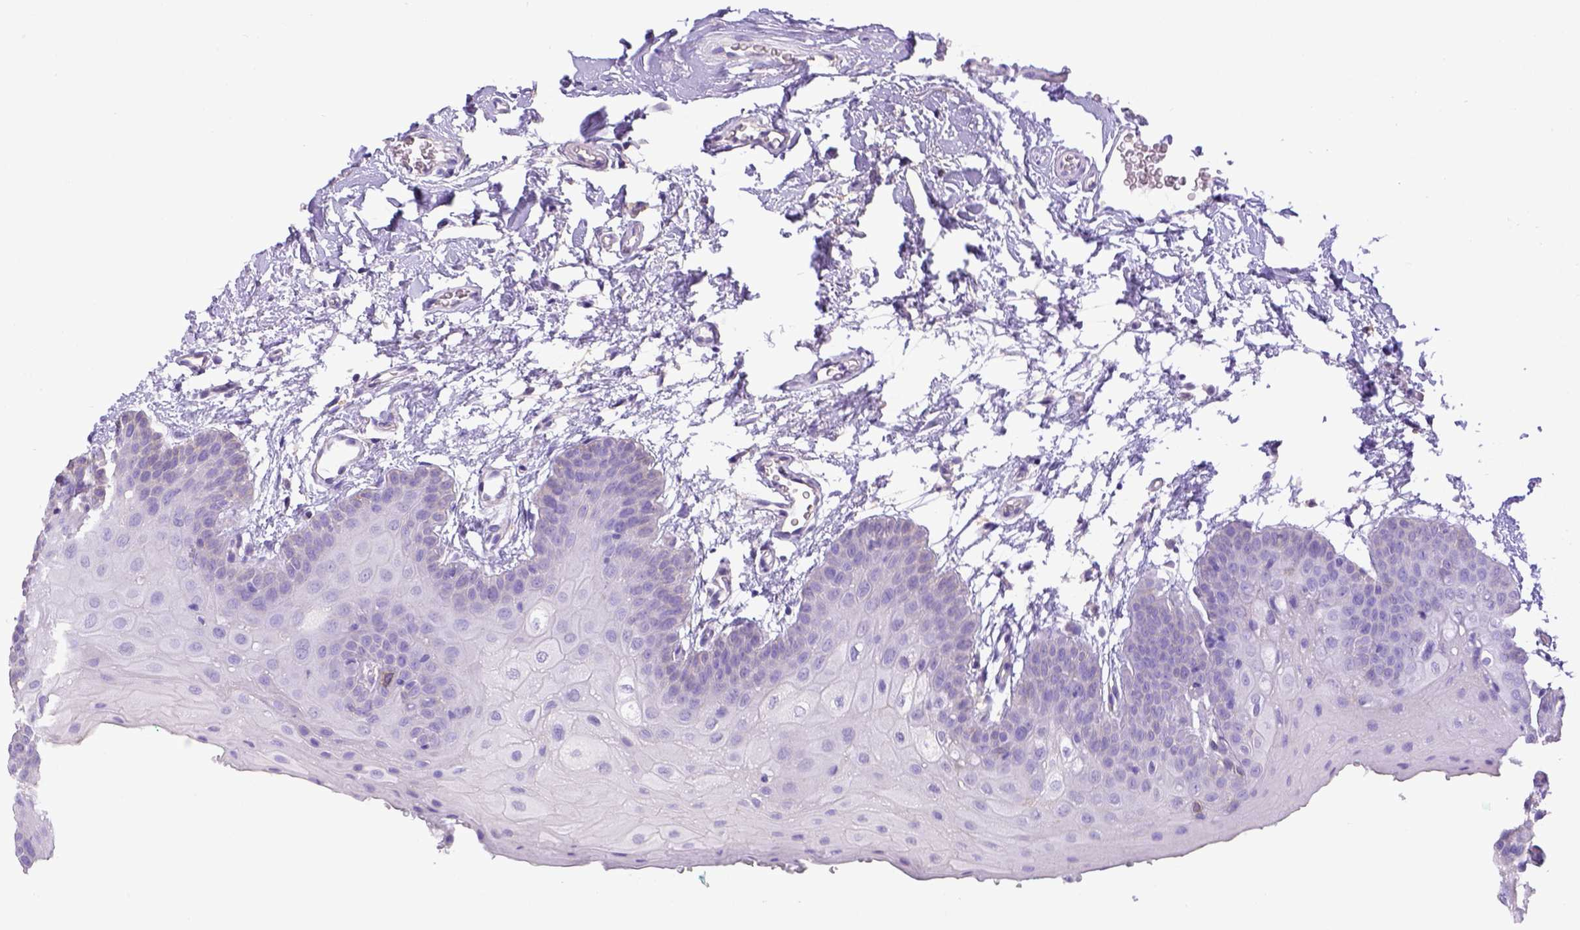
{"staining": {"intensity": "negative", "quantity": "none", "location": "none"}, "tissue": "oral mucosa", "cell_type": "Squamous epithelial cells", "image_type": "normal", "snomed": [{"axis": "morphology", "description": "Normal tissue, NOS"}, {"axis": "morphology", "description": "Squamous cell carcinoma, NOS"}, {"axis": "topography", "description": "Oral tissue"}, {"axis": "topography", "description": "Head-Neck"}], "caption": "The immunohistochemistry (IHC) histopathology image has no significant expression in squamous epithelial cells of oral mucosa.", "gene": "CD40", "patient": {"sex": "female", "age": 50}}